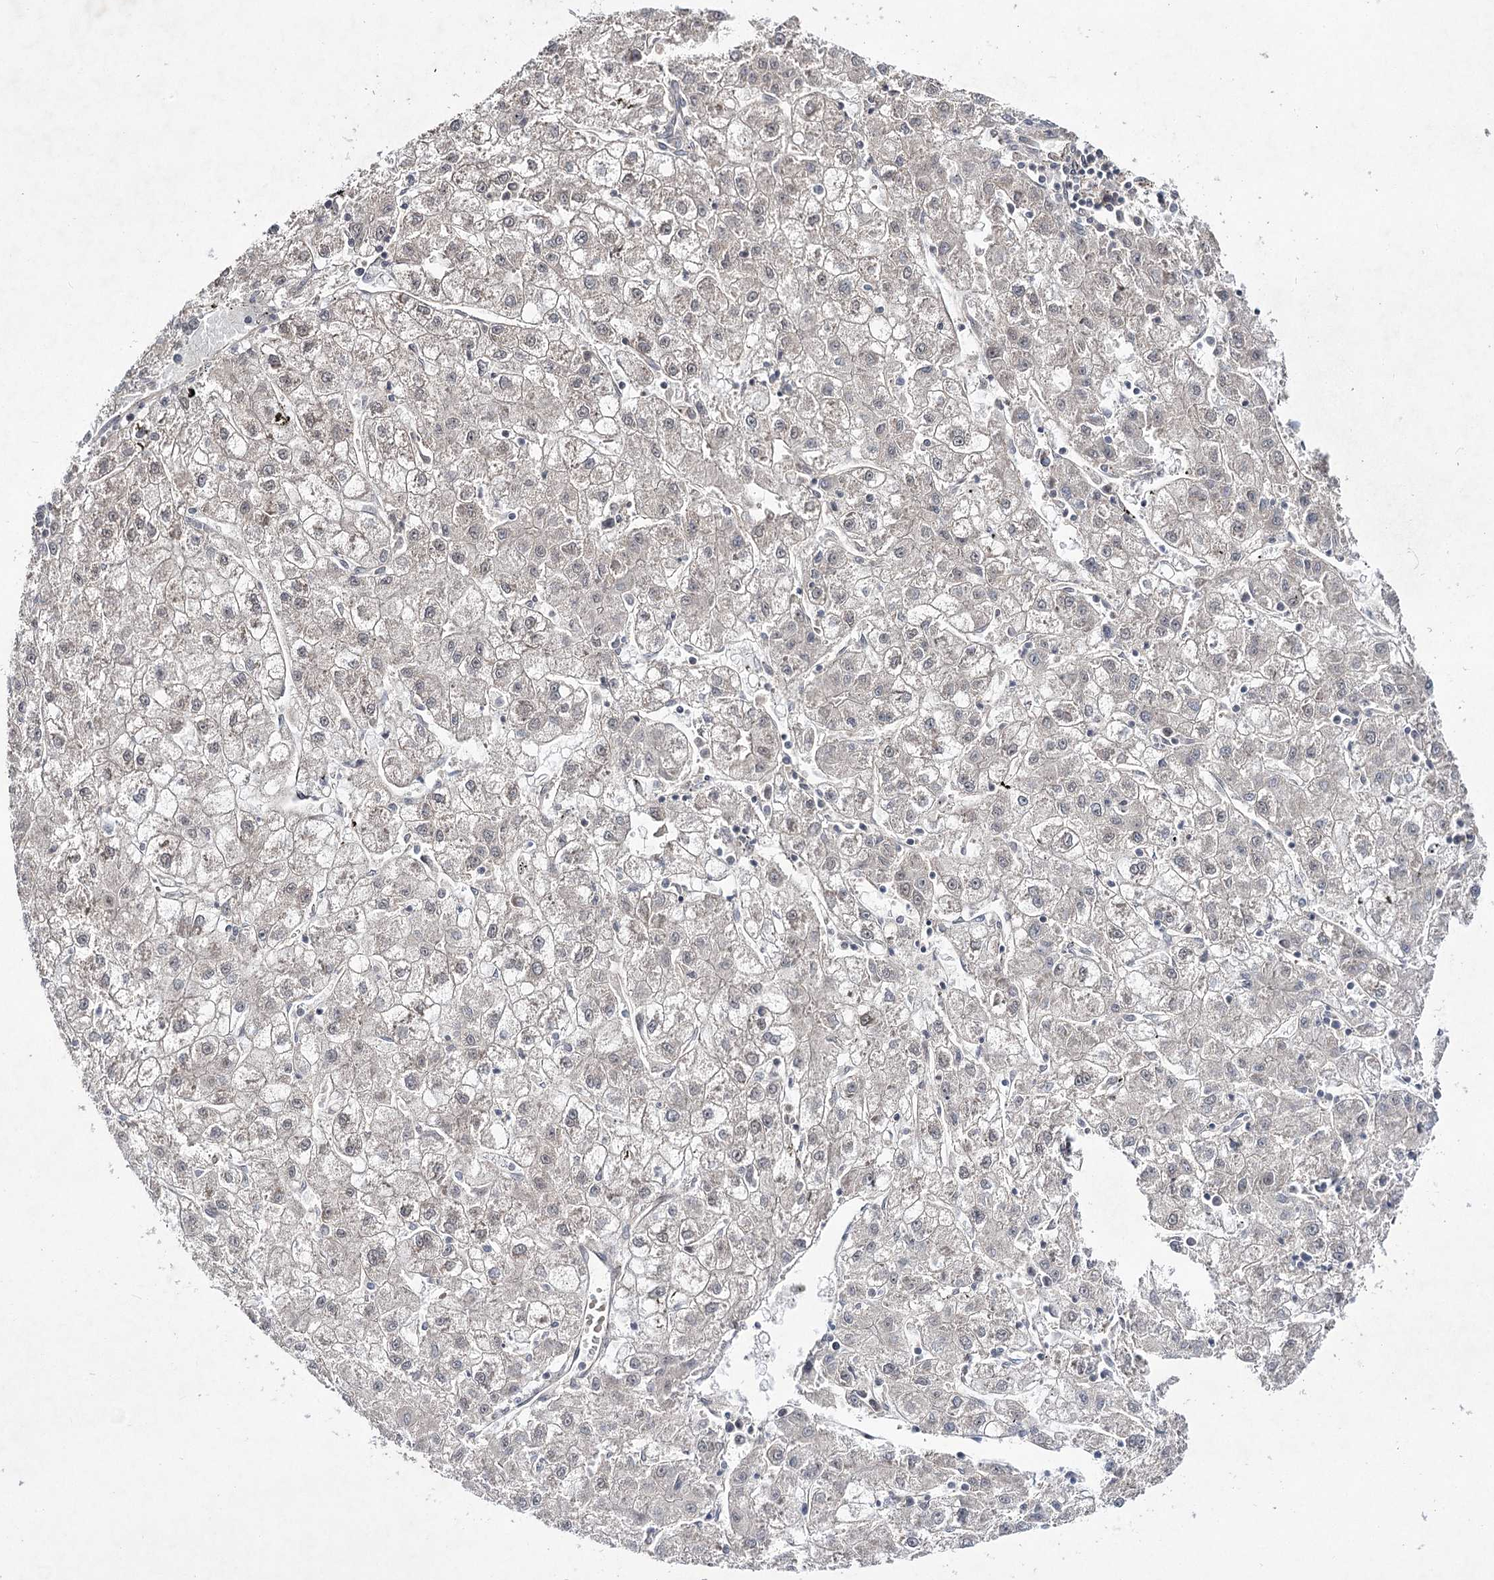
{"staining": {"intensity": "weak", "quantity": "<25%", "location": "nuclear"}, "tissue": "liver cancer", "cell_type": "Tumor cells", "image_type": "cancer", "snomed": [{"axis": "morphology", "description": "Carcinoma, Hepatocellular, NOS"}, {"axis": "topography", "description": "Liver"}], "caption": "DAB immunohistochemical staining of human liver cancer shows no significant positivity in tumor cells.", "gene": "HOXC11", "patient": {"sex": "male", "age": 72}}